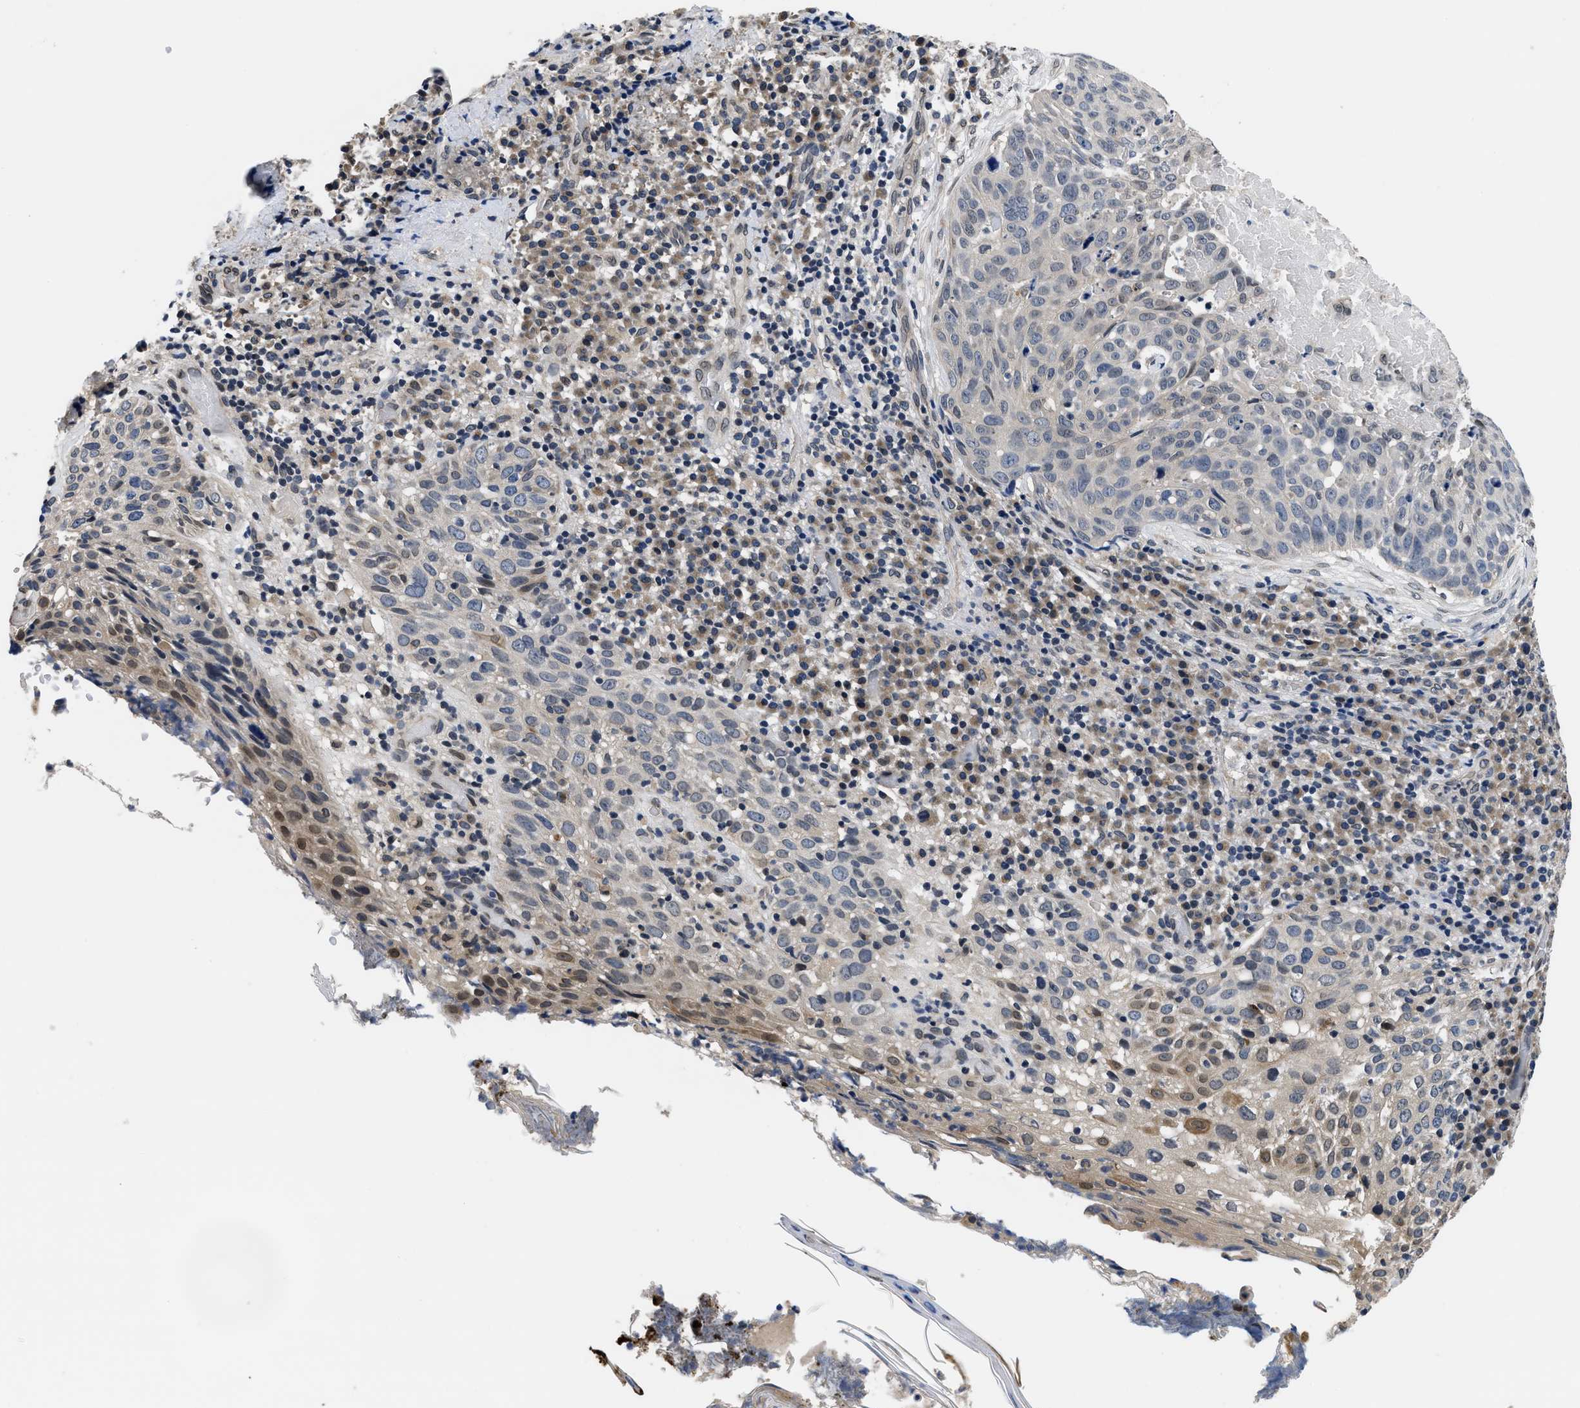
{"staining": {"intensity": "weak", "quantity": "<25%", "location": "nuclear"}, "tissue": "skin cancer", "cell_type": "Tumor cells", "image_type": "cancer", "snomed": [{"axis": "morphology", "description": "Squamous cell carcinoma in situ, NOS"}, {"axis": "morphology", "description": "Squamous cell carcinoma, NOS"}, {"axis": "topography", "description": "Skin"}], "caption": "The immunohistochemistry micrograph has no significant expression in tumor cells of skin cancer tissue. (Immunohistochemistry, brightfield microscopy, high magnification).", "gene": "SNX10", "patient": {"sex": "male", "age": 93}}